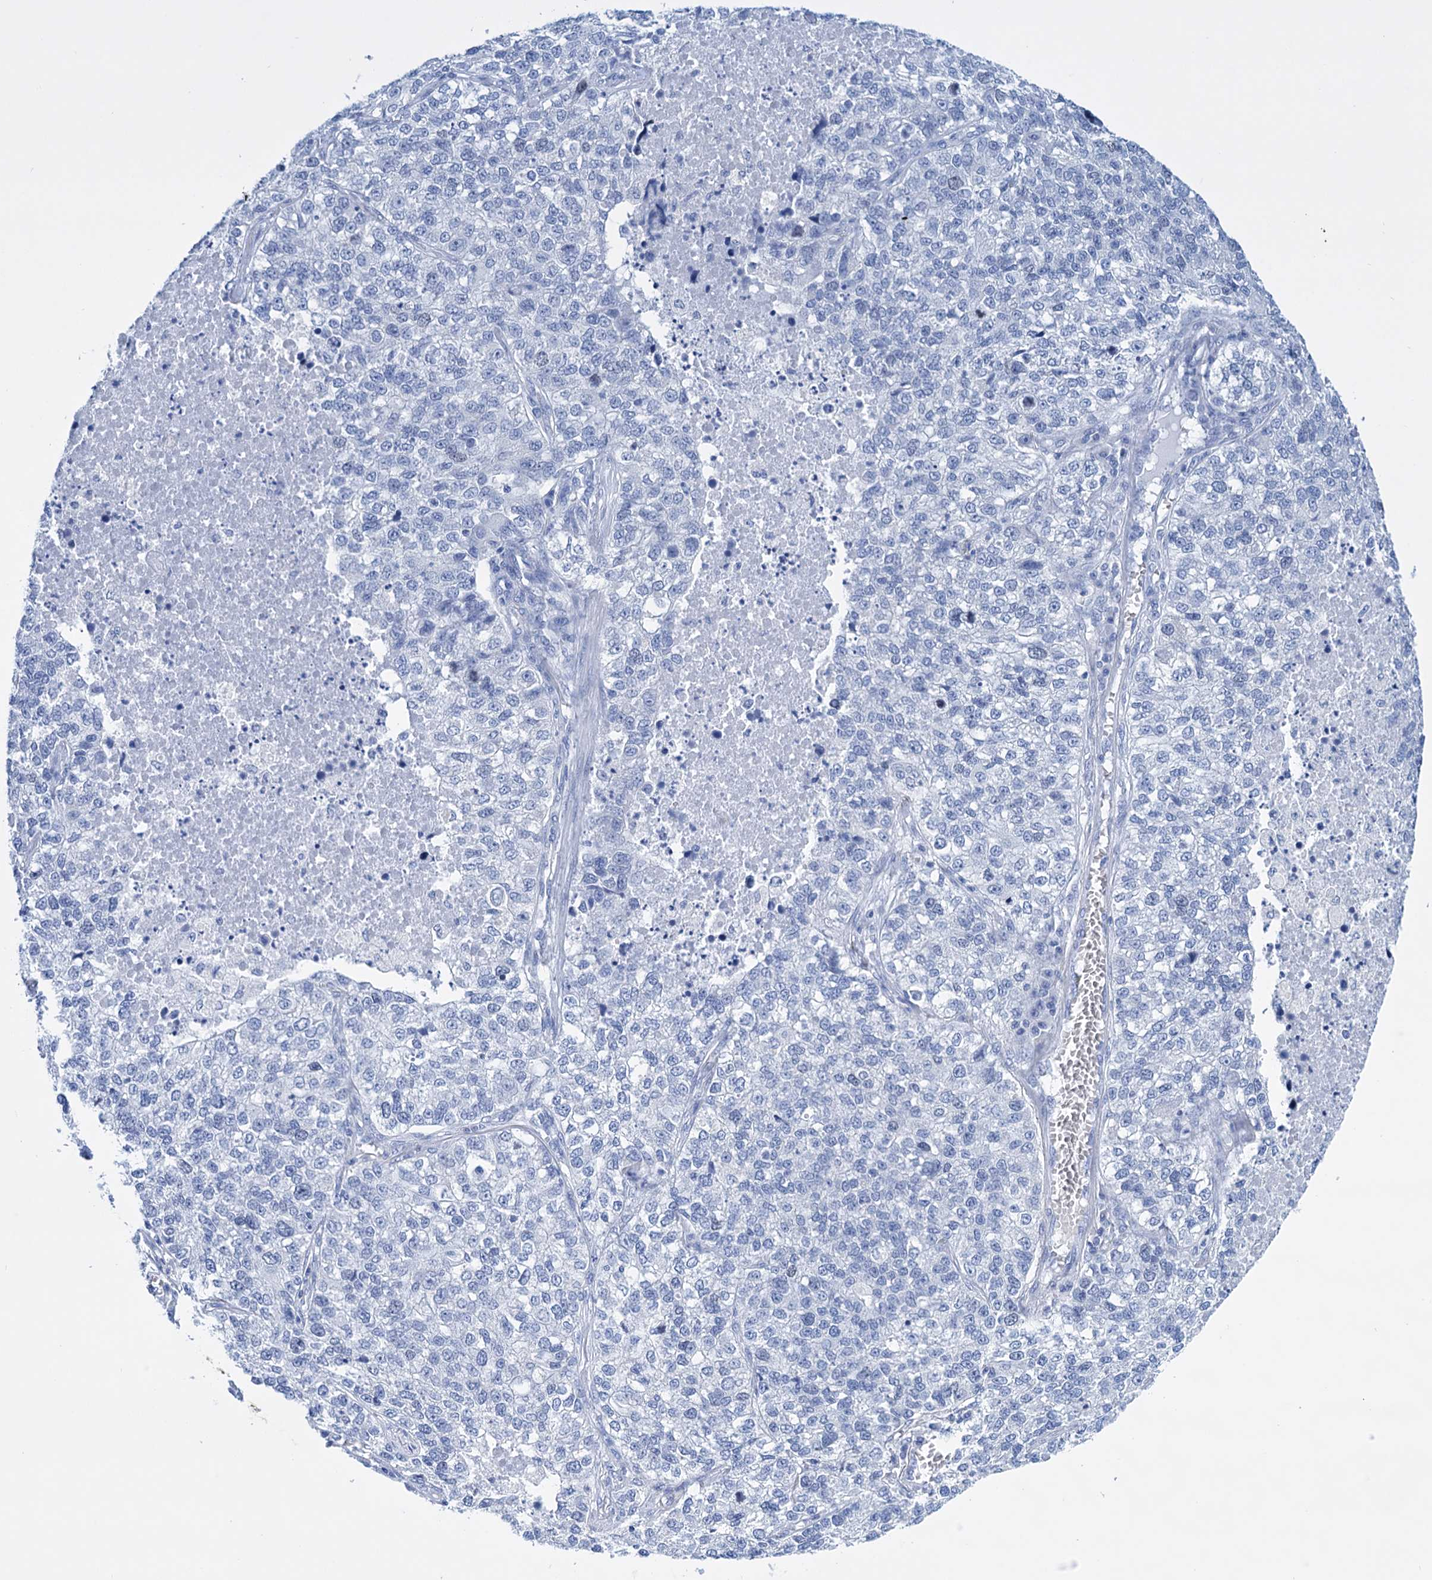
{"staining": {"intensity": "negative", "quantity": "none", "location": "none"}, "tissue": "lung cancer", "cell_type": "Tumor cells", "image_type": "cancer", "snomed": [{"axis": "morphology", "description": "Adenocarcinoma, NOS"}, {"axis": "topography", "description": "Lung"}], "caption": "This is an immunohistochemistry histopathology image of lung cancer. There is no positivity in tumor cells.", "gene": "FBXW12", "patient": {"sex": "male", "age": 49}}